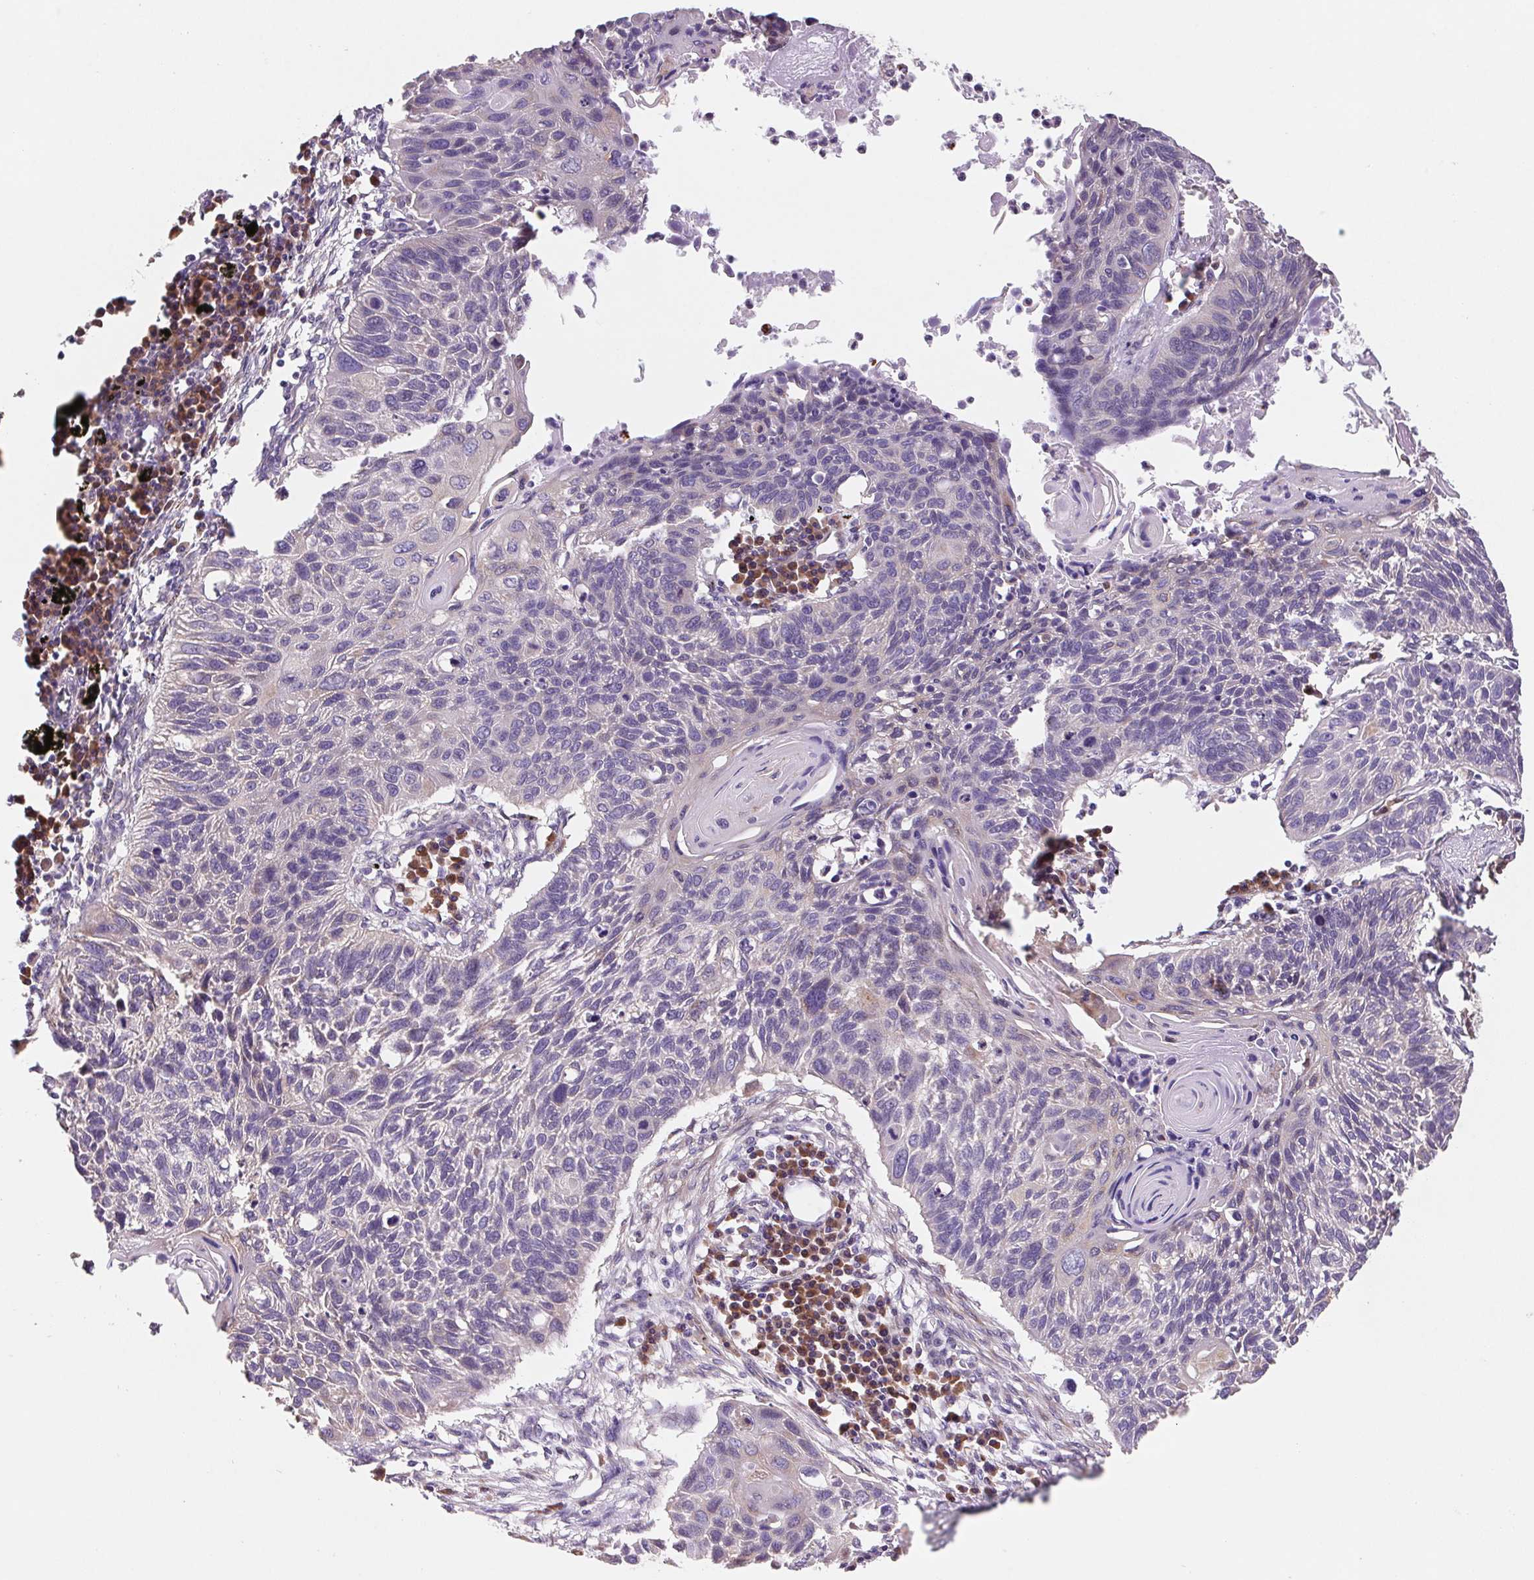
{"staining": {"intensity": "negative", "quantity": "none", "location": "none"}, "tissue": "lung cancer", "cell_type": "Tumor cells", "image_type": "cancer", "snomed": [{"axis": "morphology", "description": "Squamous cell carcinoma, NOS"}, {"axis": "topography", "description": "Lung"}], "caption": "Image shows no protein expression in tumor cells of lung squamous cell carcinoma tissue. (DAB IHC, high magnification).", "gene": "RAB1A", "patient": {"sex": "male", "age": 78}}